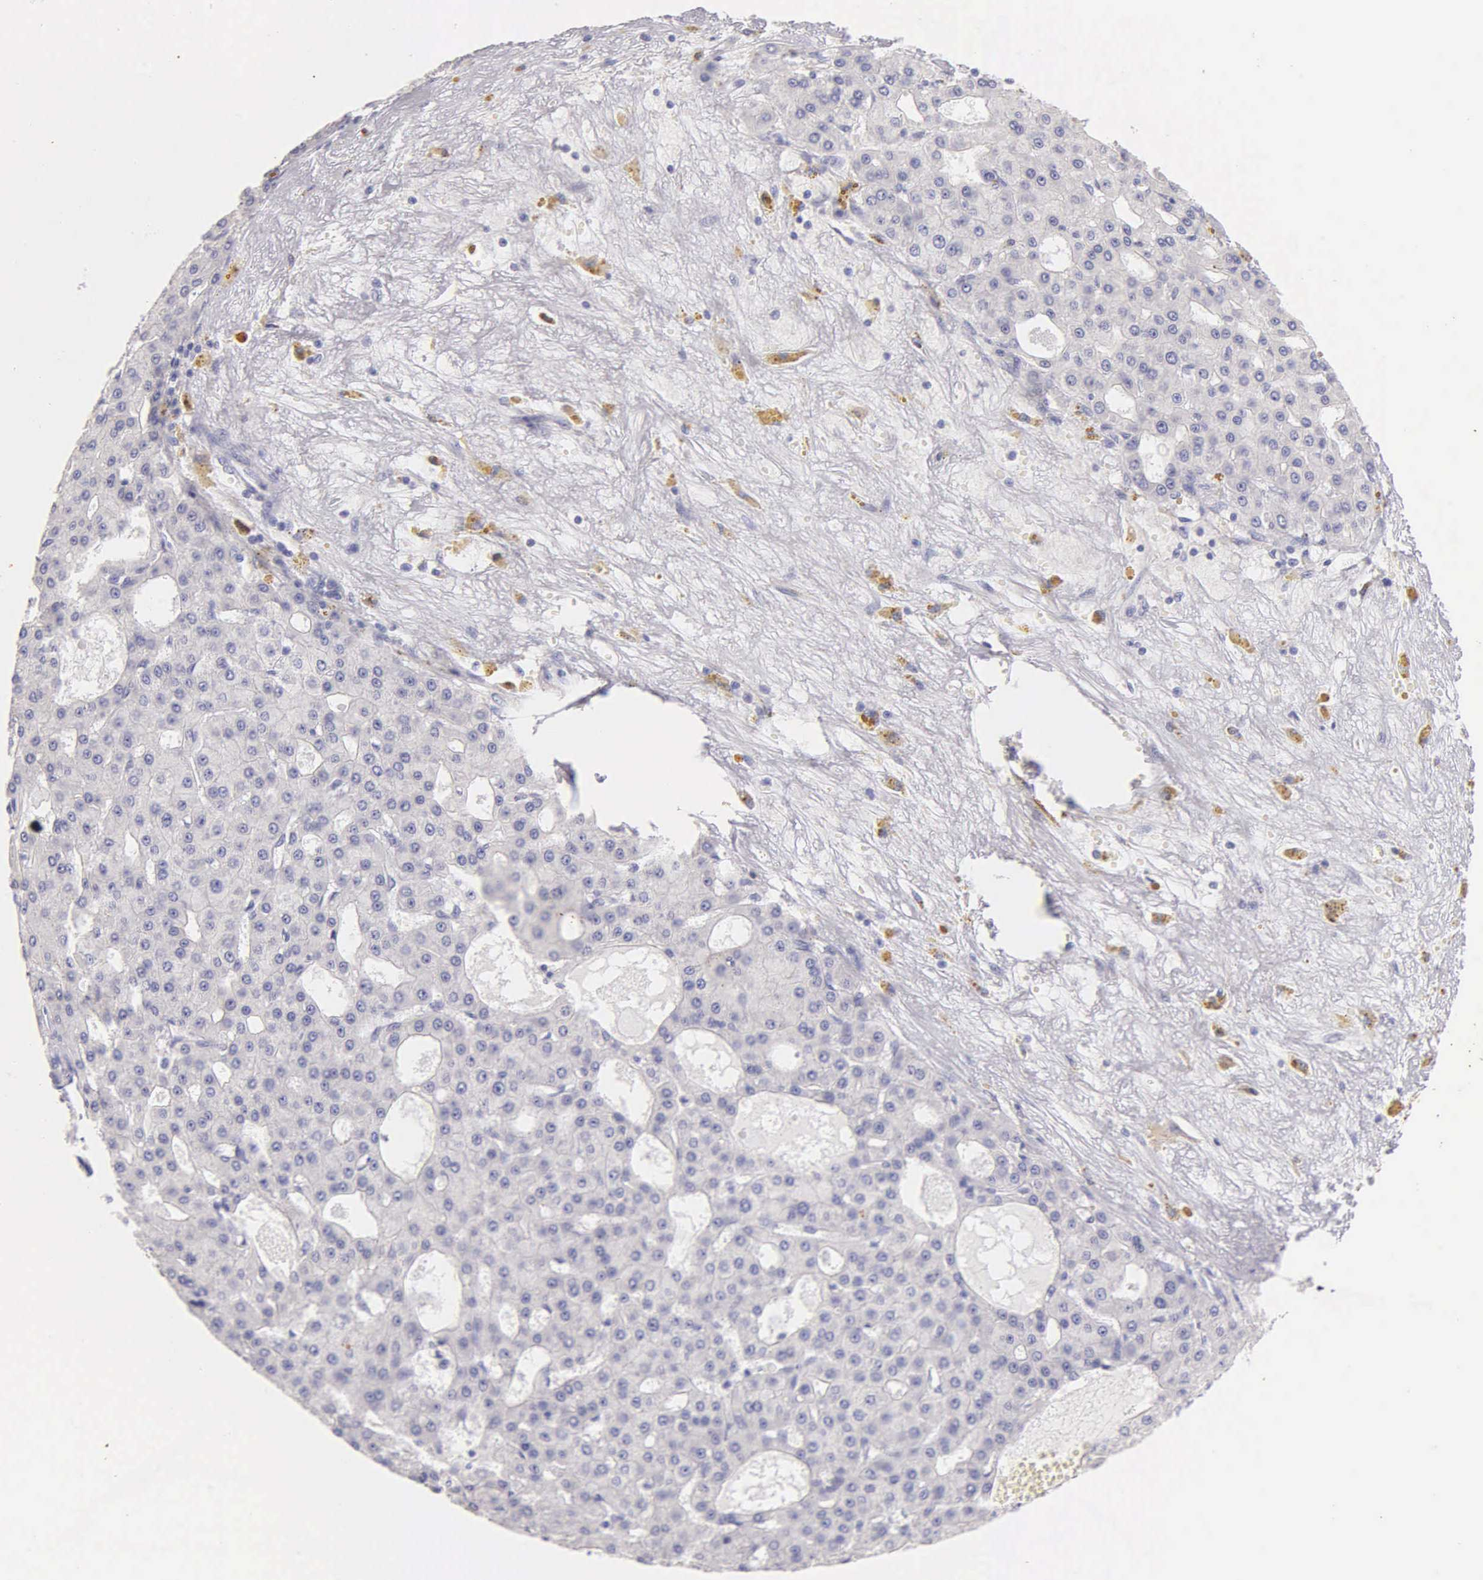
{"staining": {"intensity": "negative", "quantity": "none", "location": "none"}, "tissue": "liver cancer", "cell_type": "Tumor cells", "image_type": "cancer", "snomed": [{"axis": "morphology", "description": "Carcinoma, Hepatocellular, NOS"}, {"axis": "topography", "description": "Liver"}], "caption": "Immunohistochemical staining of human liver hepatocellular carcinoma demonstrates no significant staining in tumor cells.", "gene": "KRT17", "patient": {"sex": "male", "age": 47}}